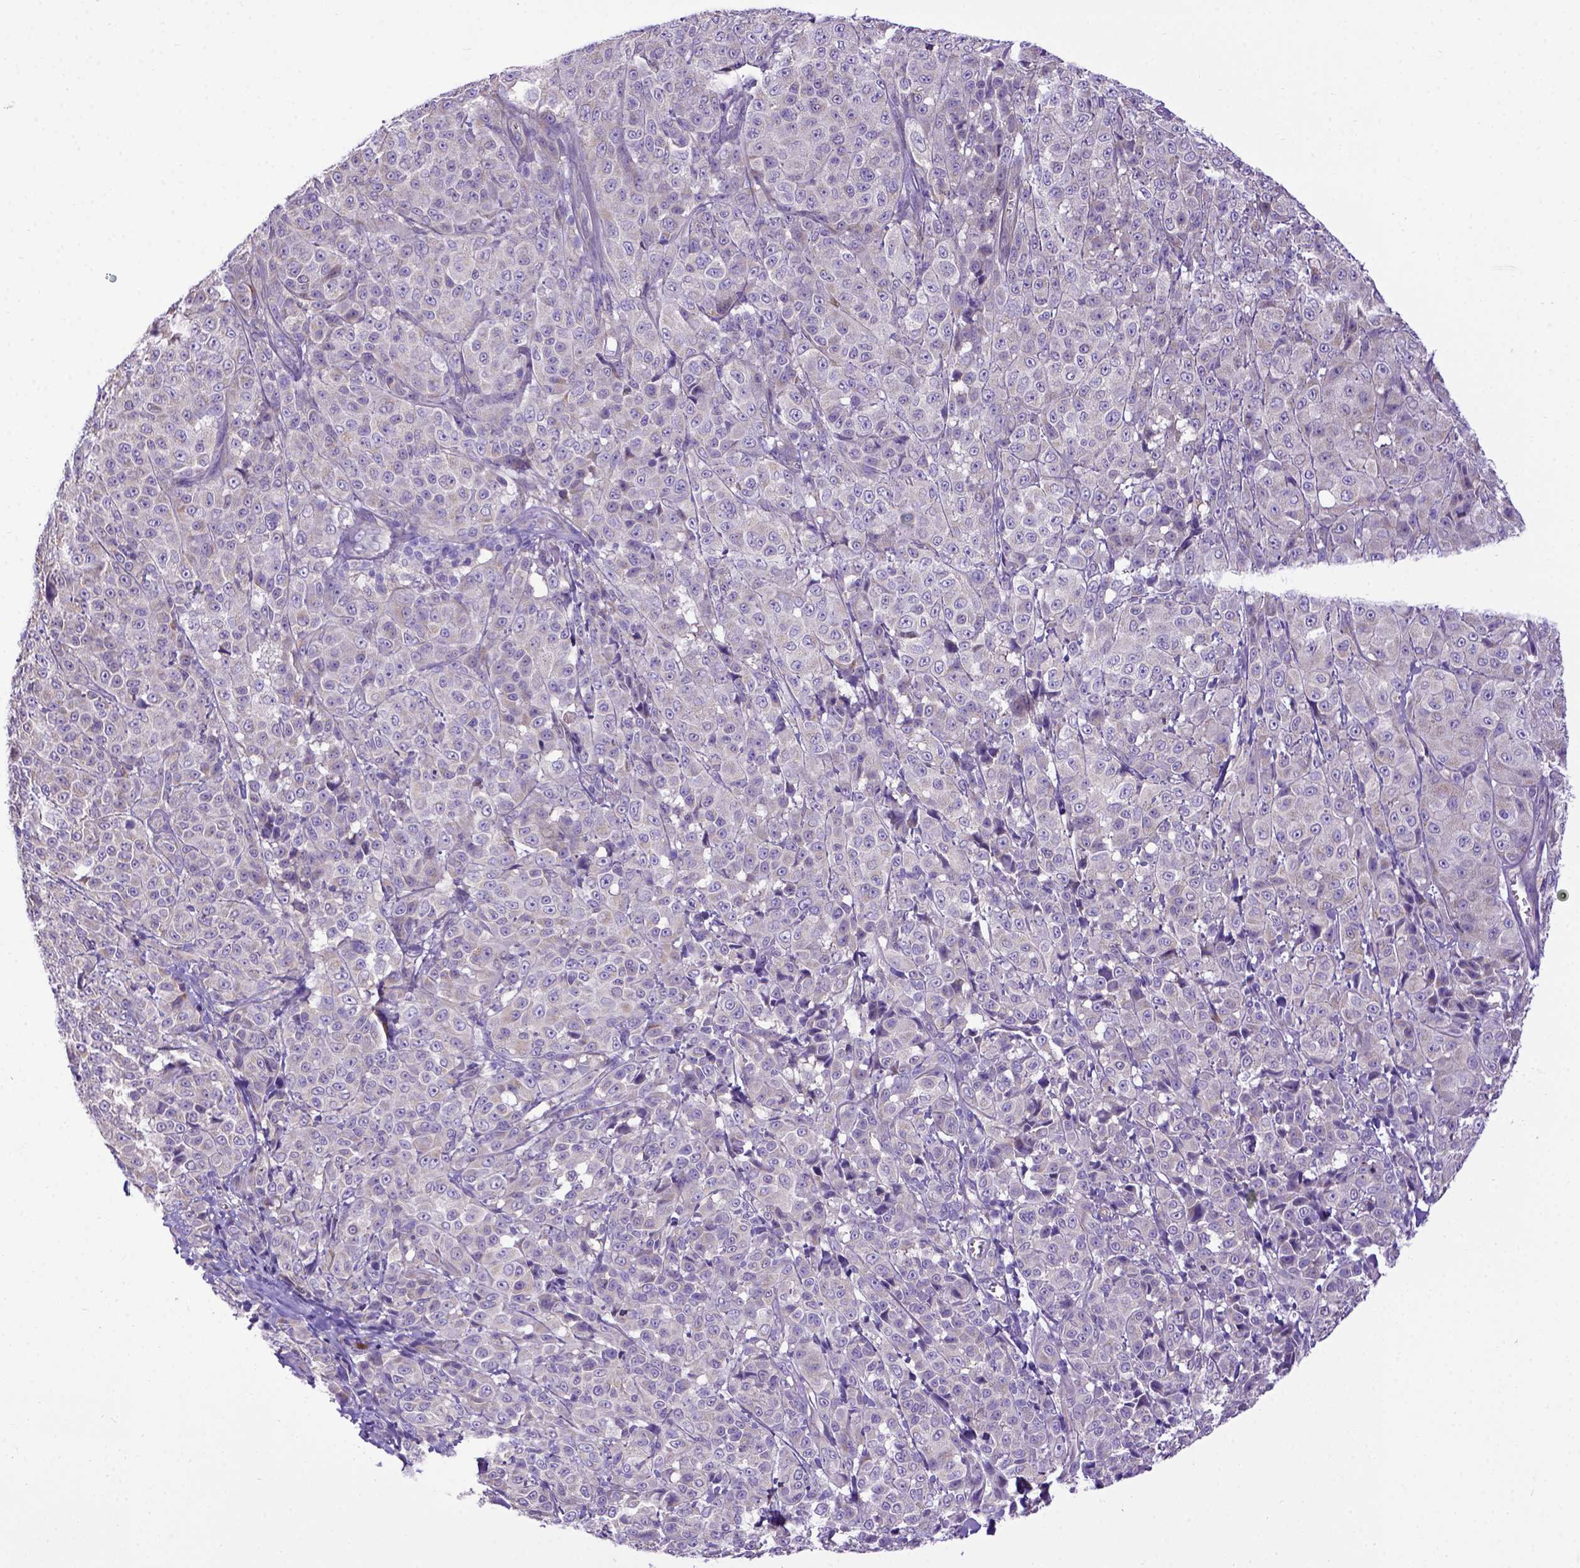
{"staining": {"intensity": "negative", "quantity": "none", "location": "none"}, "tissue": "melanoma", "cell_type": "Tumor cells", "image_type": "cancer", "snomed": [{"axis": "morphology", "description": "Malignant melanoma, NOS"}, {"axis": "topography", "description": "Skin"}], "caption": "IHC image of neoplastic tissue: melanoma stained with DAB displays no significant protein expression in tumor cells. (Brightfield microscopy of DAB immunohistochemistry (IHC) at high magnification).", "gene": "ADAM12", "patient": {"sex": "male", "age": 89}}